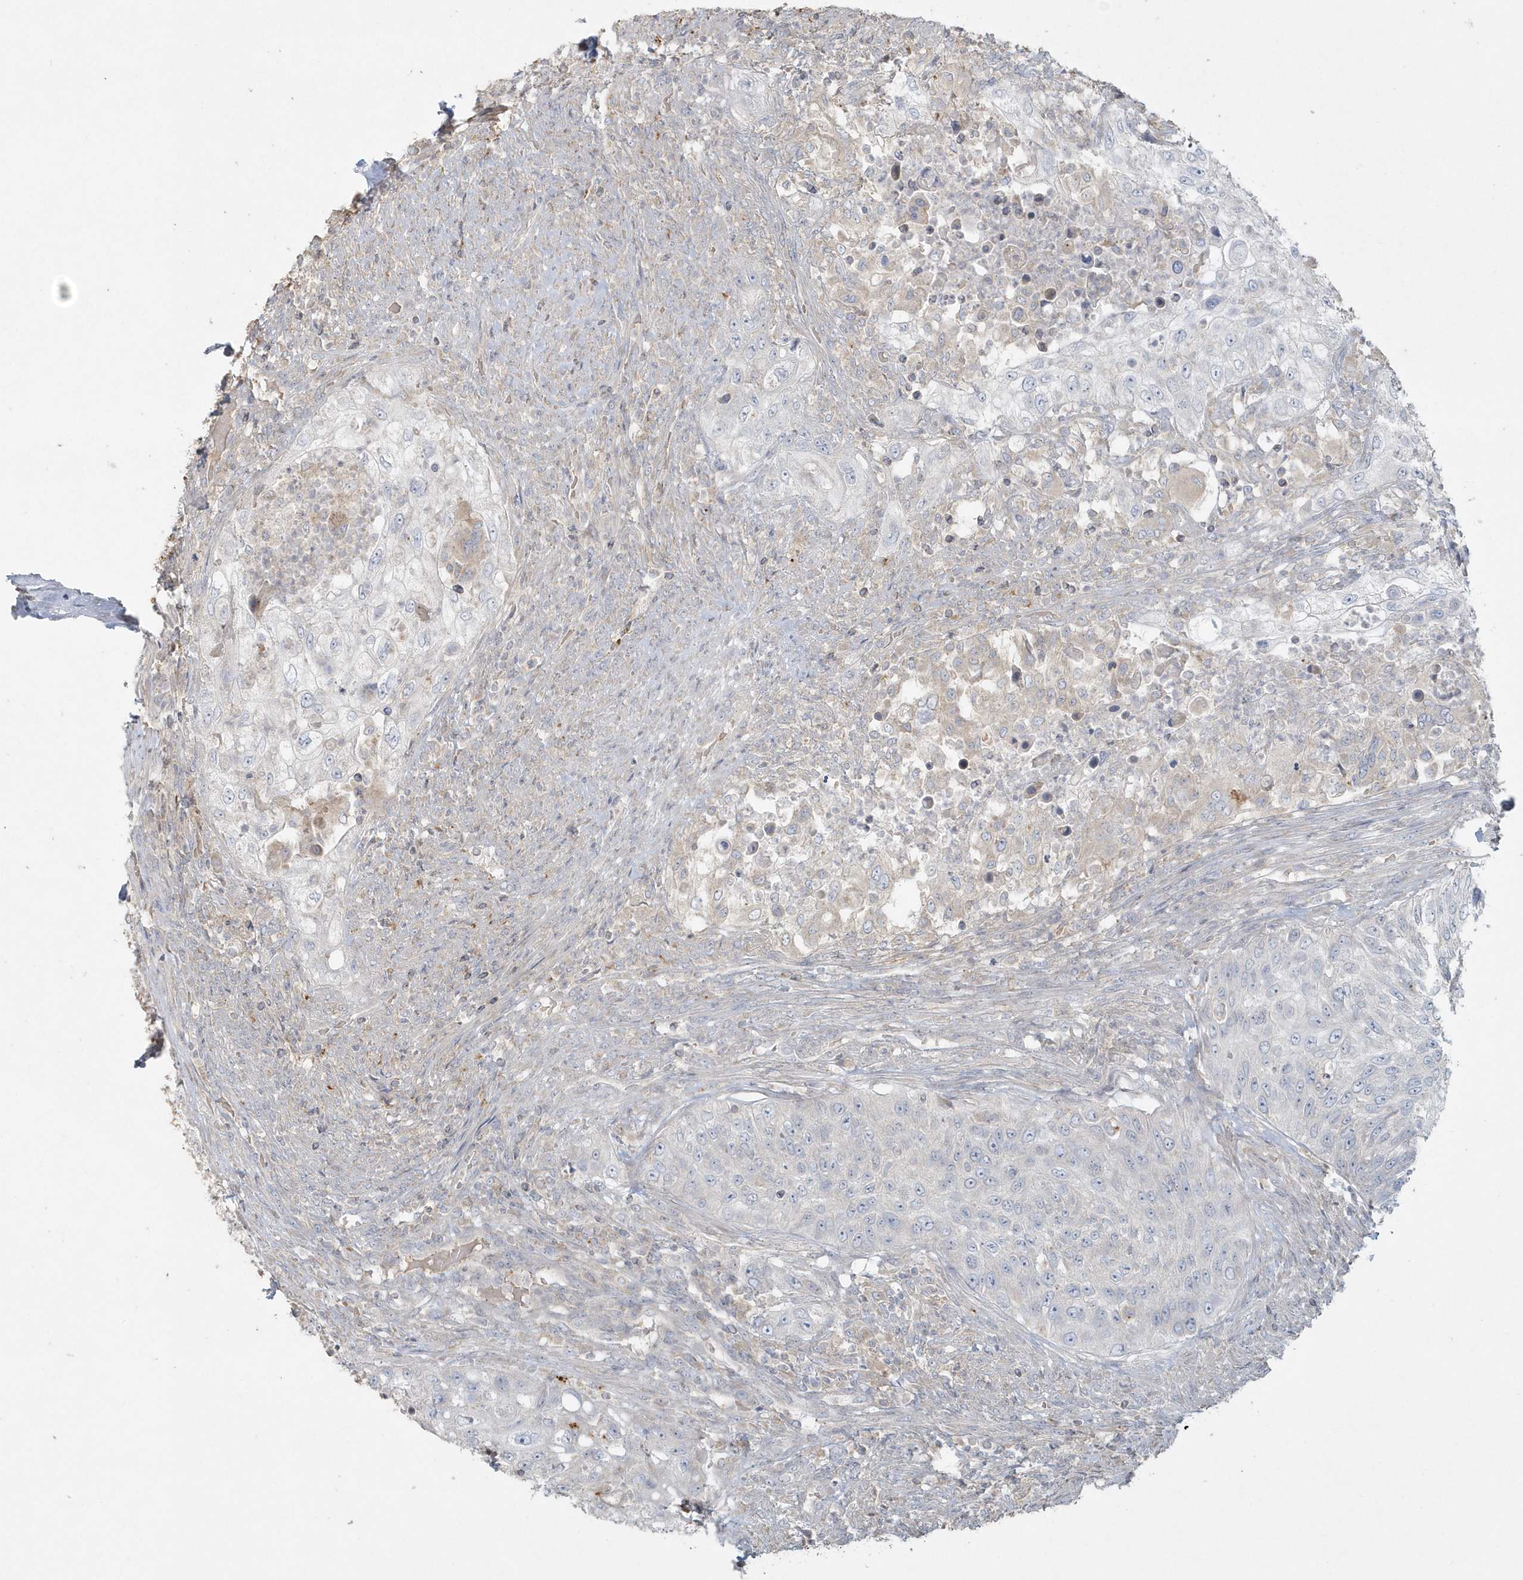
{"staining": {"intensity": "negative", "quantity": "none", "location": "none"}, "tissue": "urothelial cancer", "cell_type": "Tumor cells", "image_type": "cancer", "snomed": [{"axis": "morphology", "description": "Urothelial carcinoma, High grade"}, {"axis": "topography", "description": "Urinary bladder"}], "caption": "This is an immunohistochemistry micrograph of urothelial carcinoma (high-grade). There is no staining in tumor cells.", "gene": "BLTP3A", "patient": {"sex": "female", "age": 60}}